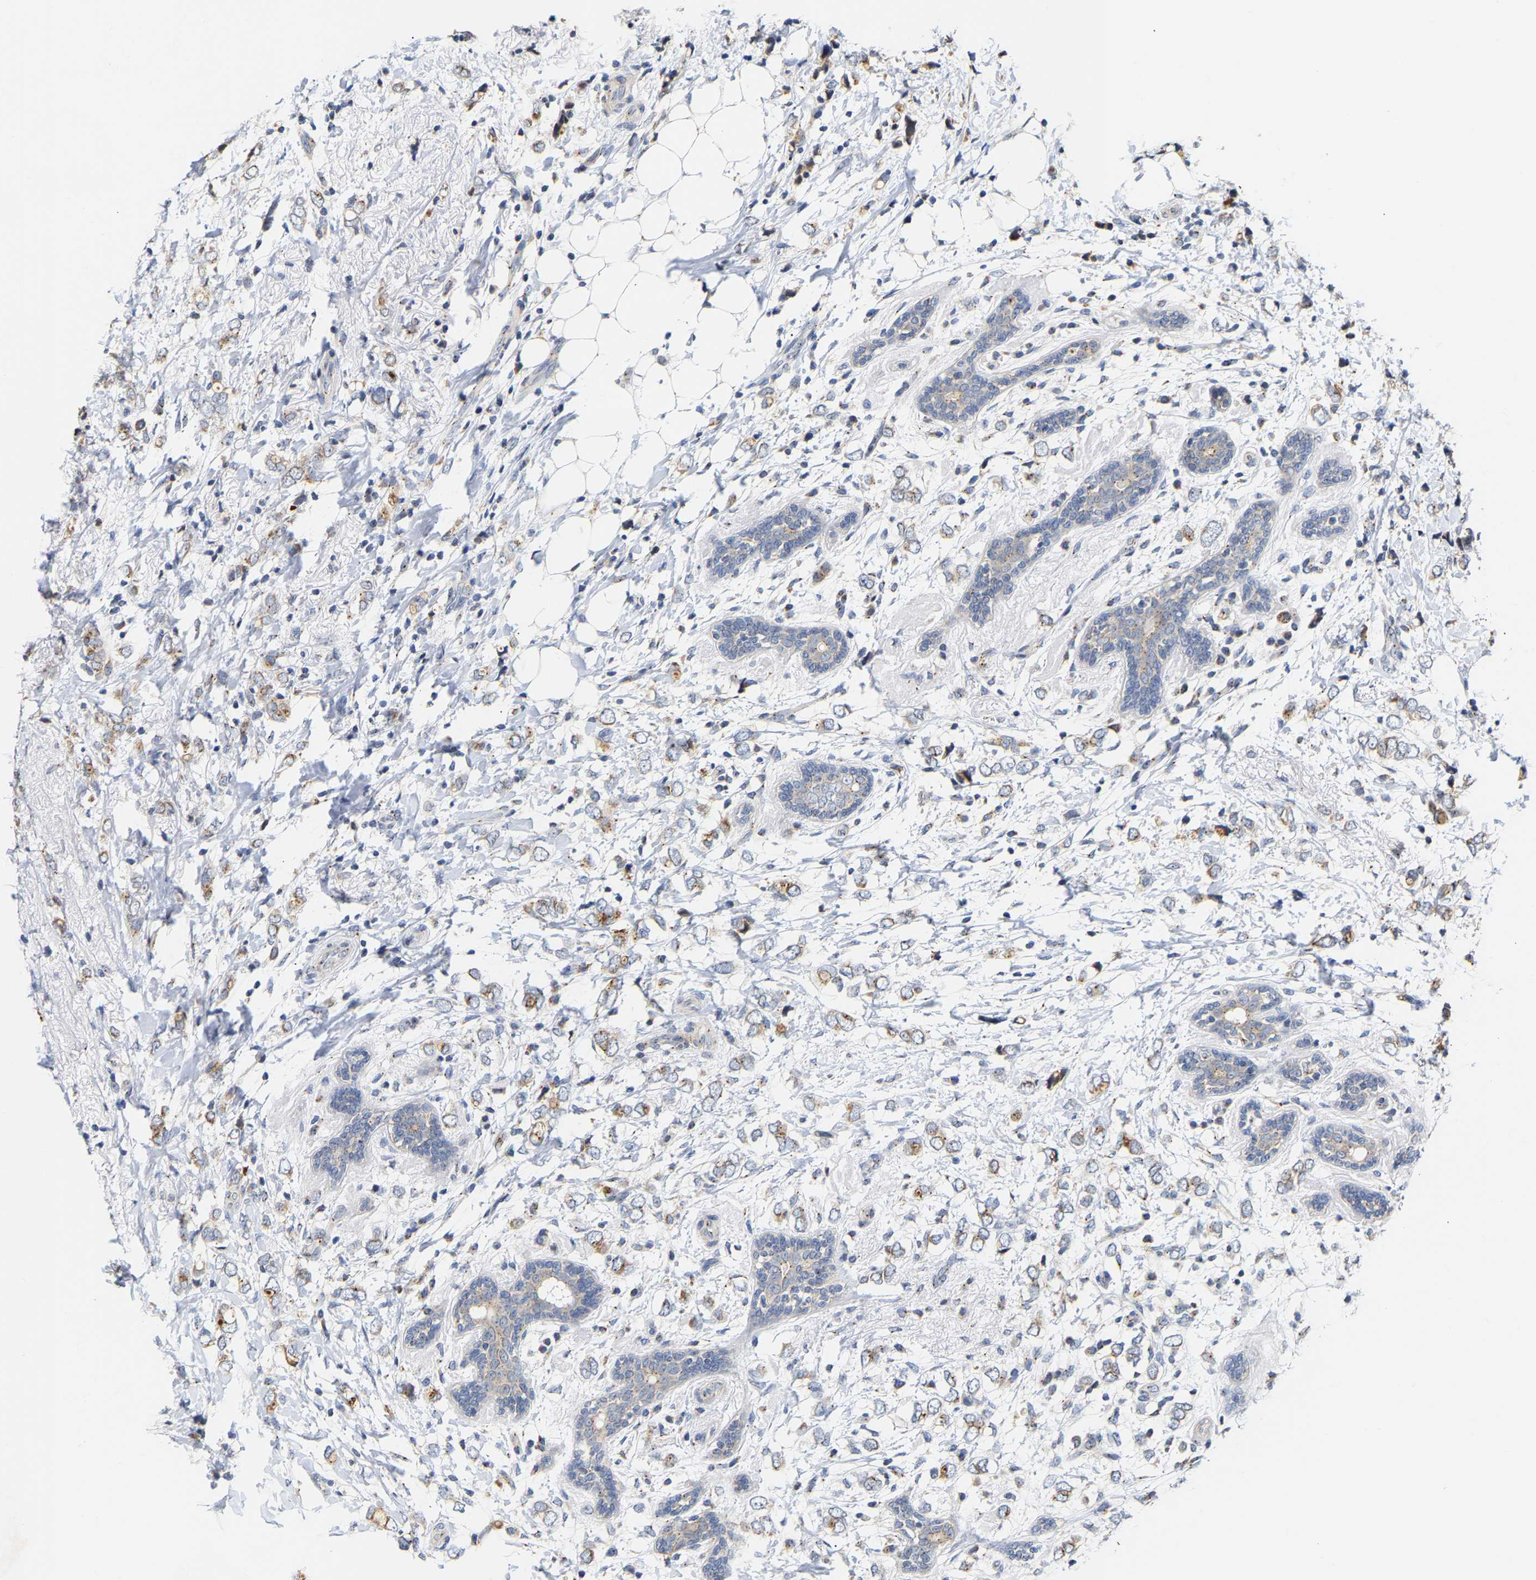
{"staining": {"intensity": "weak", "quantity": ">75%", "location": "cytoplasmic/membranous"}, "tissue": "breast cancer", "cell_type": "Tumor cells", "image_type": "cancer", "snomed": [{"axis": "morphology", "description": "Normal tissue, NOS"}, {"axis": "morphology", "description": "Lobular carcinoma"}, {"axis": "topography", "description": "Breast"}], "caption": "Immunohistochemical staining of lobular carcinoma (breast) demonstrates weak cytoplasmic/membranous protein expression in about >75% of tumor cells.", "gene": "PCNT", "patient": {"sex": "female", "age": 47}}